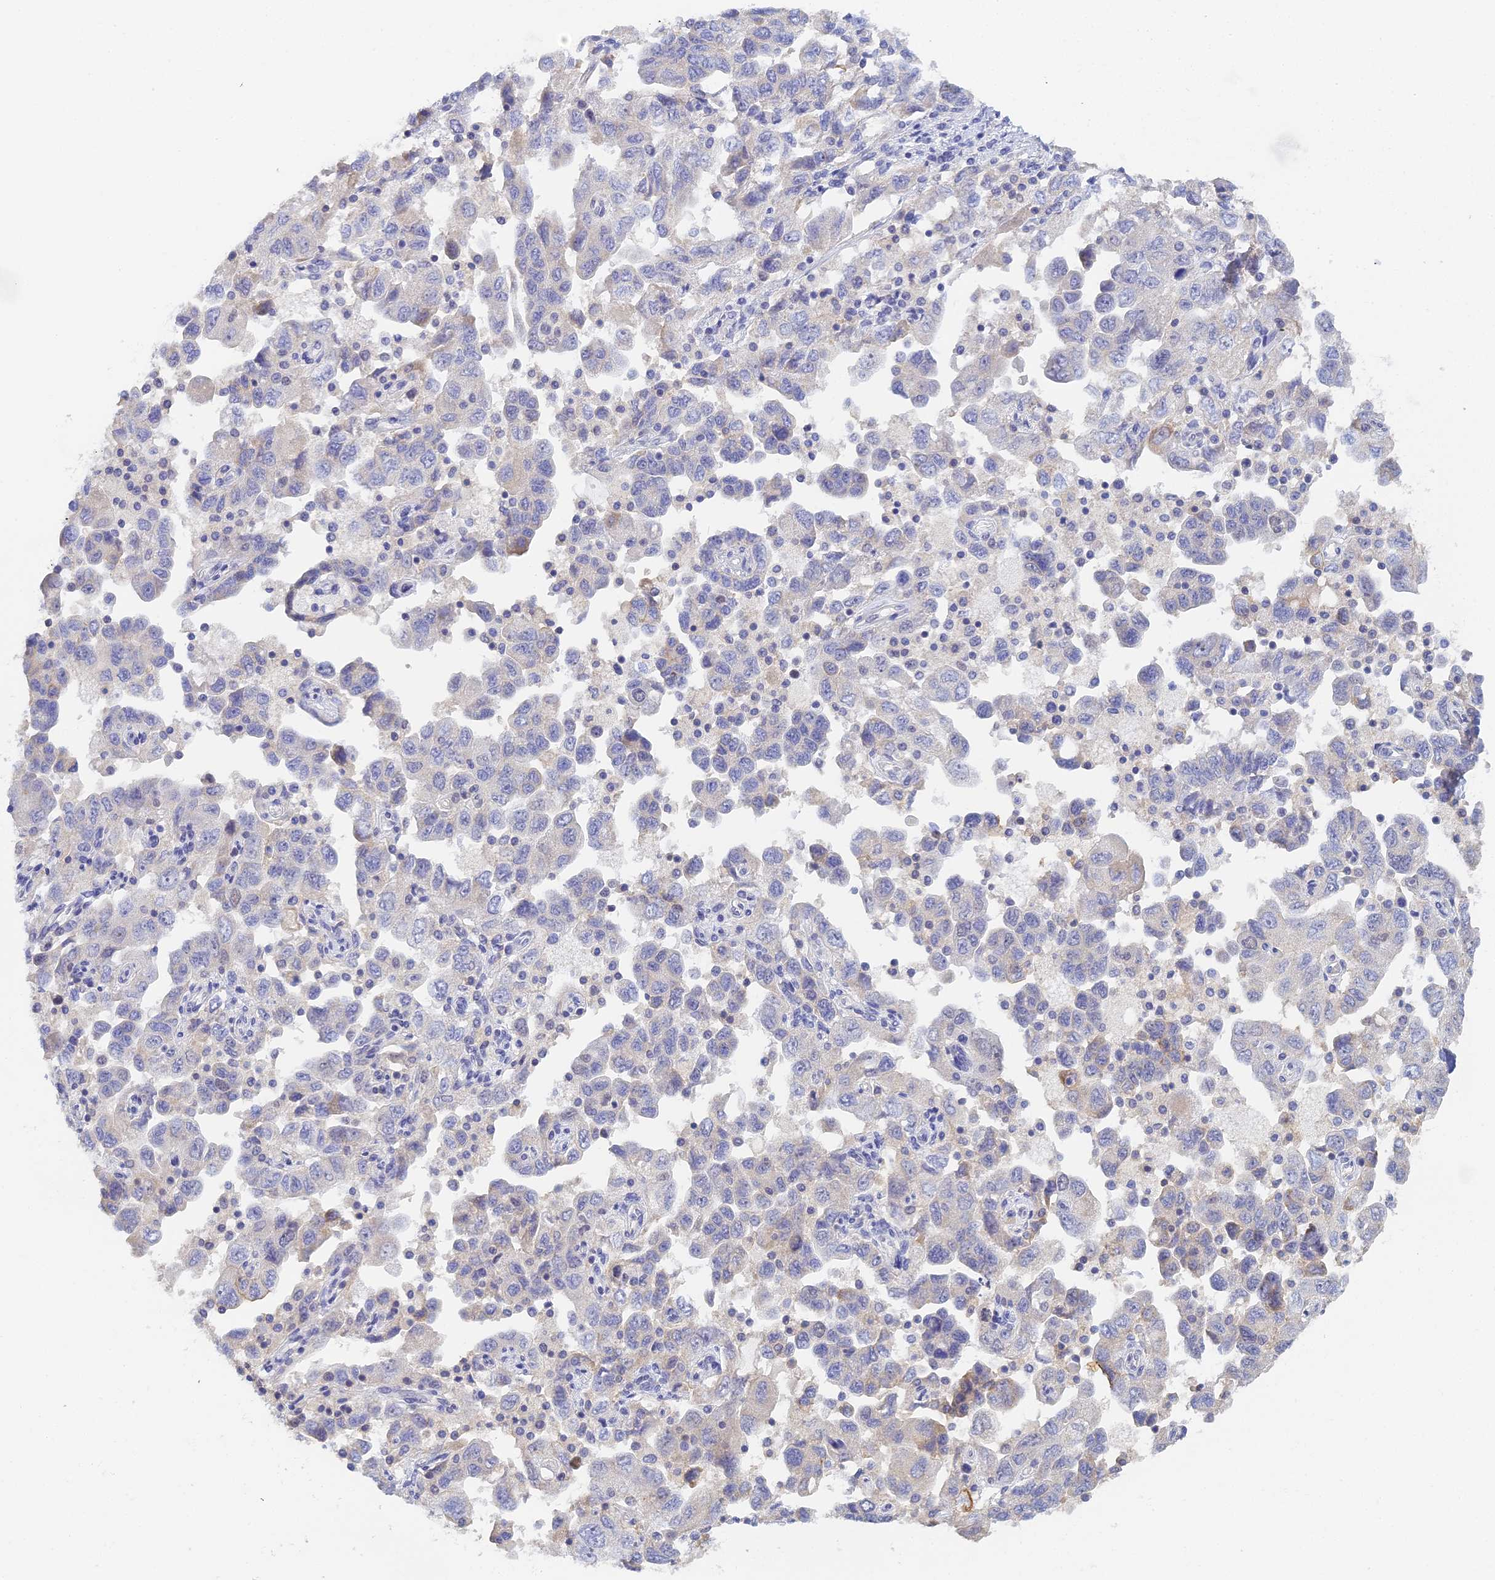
{"staining": {"intensity": "negative", "quantity": "none", "location": "none"}, "tissue": "ovarian cancer", "cell_type": "Tumor cells", "image_type": "cancer", "snomed": [{"axis": "morphology", "description": "Carcinoma, NOS"}, {"axis": "morphology", "description": "Cystadenocarcinoma, serous, NOS"}, {"axis": "topography", "description": "Ovary"}], "caption": "Immunohistochemistry of human ovarian cancer exhibits no expression in tumor cells.", "gene": "MCM2", "patient": {"sex": "female", "age": 69}}